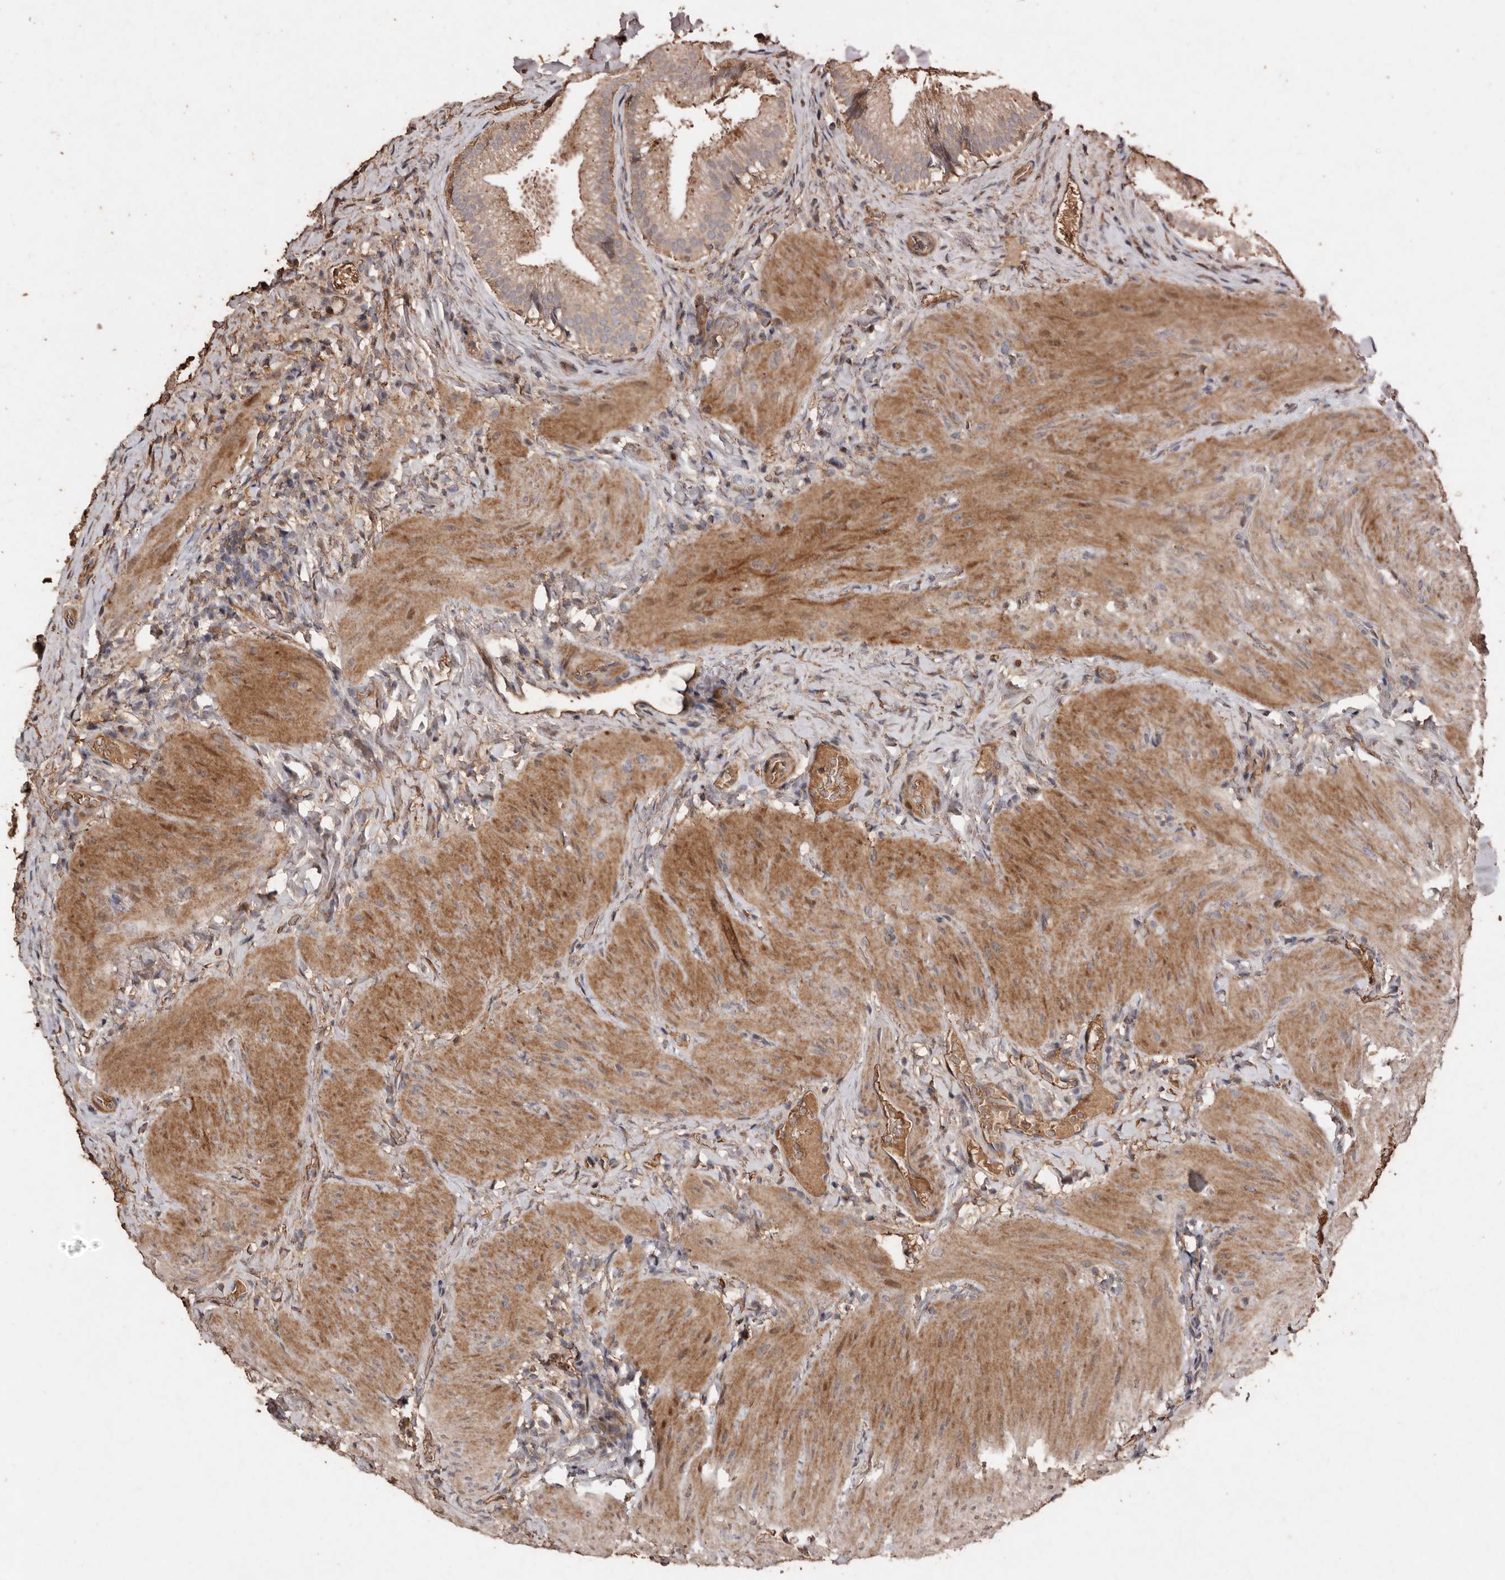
{"staining": {"intensity": "moderate", "quantity": ">75%", "location": "cytoplasmic/membranous"}, "tissue": "gallbladder", "cell_type": "Glandular cells", "image_type": "normal", "snomed": [{"axis": "morphology", "description": "Normal tissue, NOS"}, {"axis": "topography", "description": "Gallbladder"}], "caption": "Brown immunohistochemical staining in benign human gallbladder exhibits moderate cytoplasmic/membranous expression in about >75% of glandular cells. The protein of interest is shown in brown color, while the nuclei are stained blue.", "gene": "RANBP17", "patient": {"sex": "female", "age": 30}}